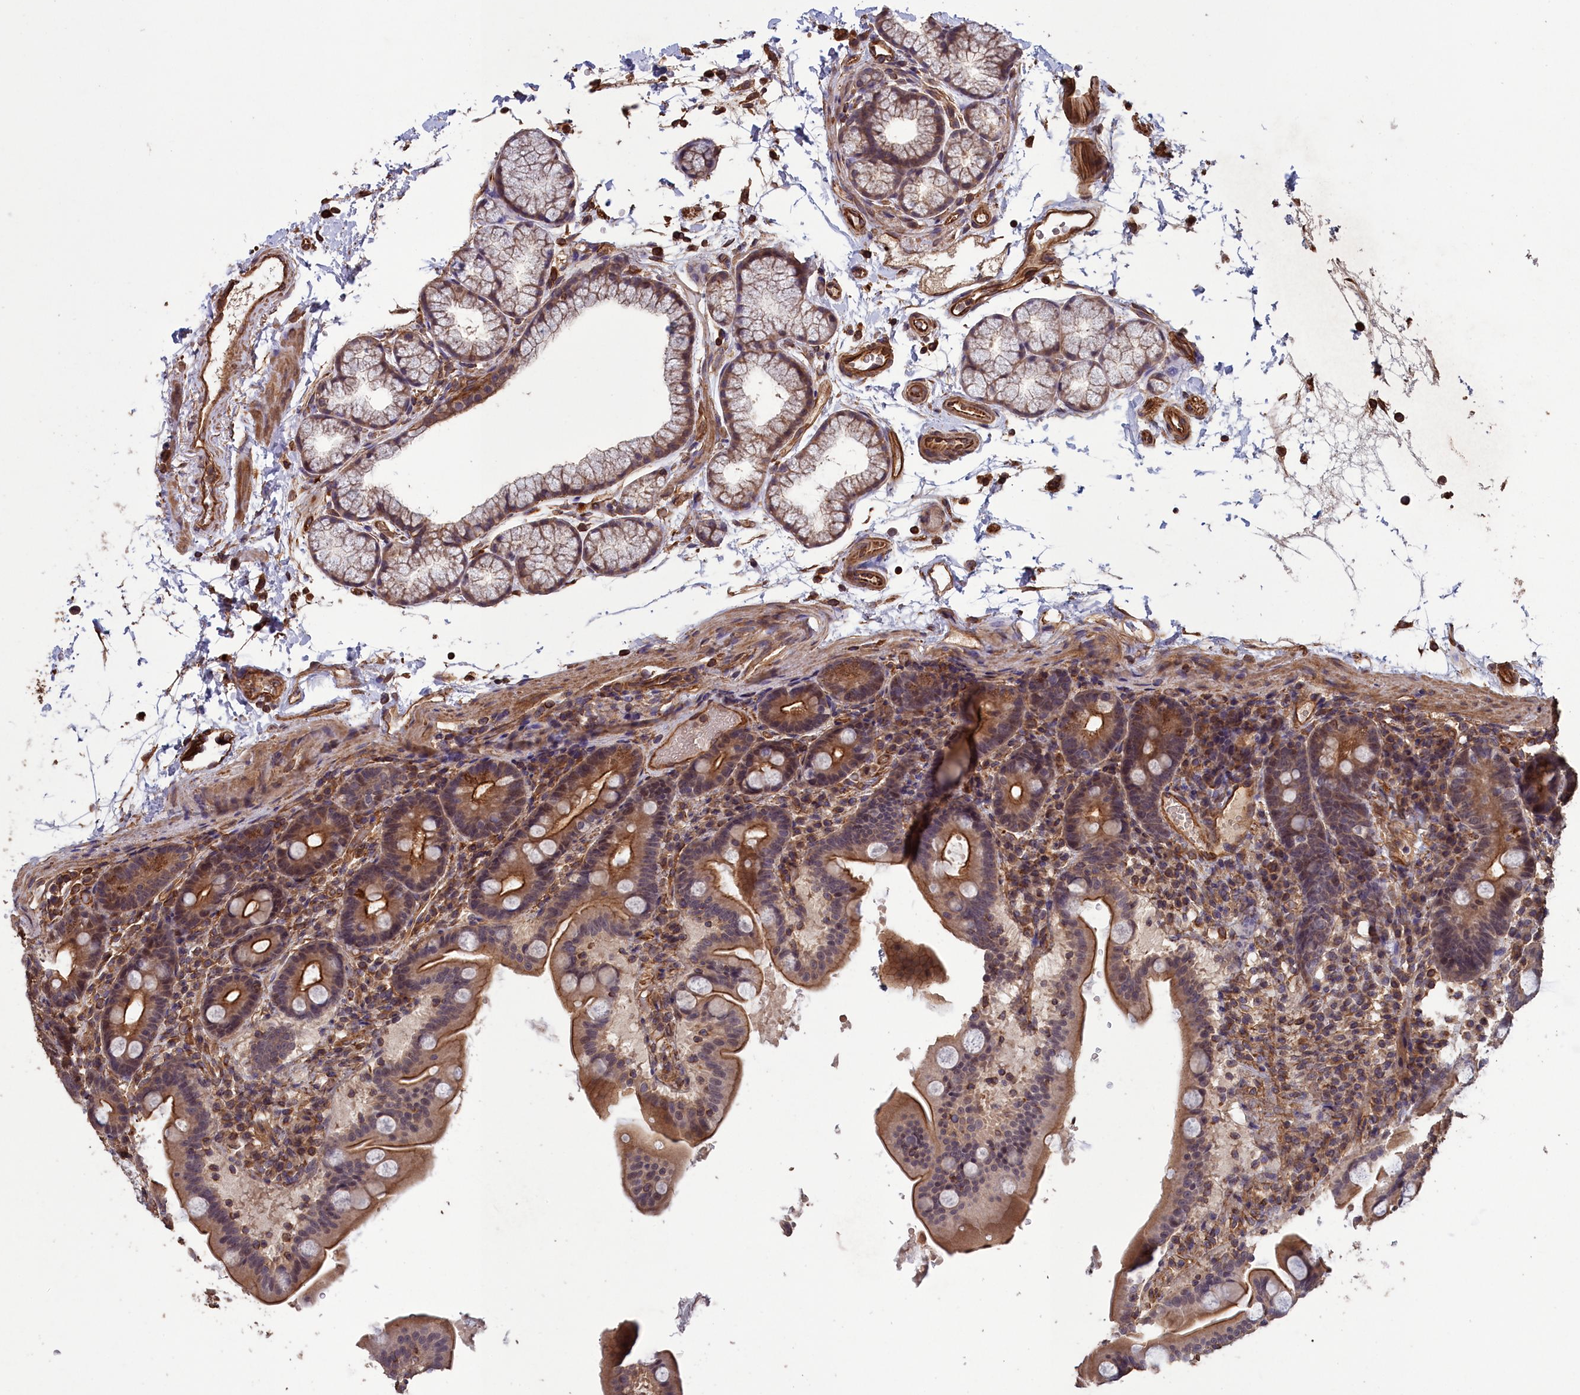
{"staining": {"intensity": "moderate", "quantity": "25%-75%", "location": "cytoplasmic/membranous,nuclear"}, "tissue": "duodenum", "cell_type": "Glandular cells", "image_type": "normal", "snomed": [{"axis": "morphology", "description": "Normal tissue, NOS"}, {"axis": "topography", "description": "Duodenum"}], "caption": "Immunohistochemistry (IHC) image of normal duodenum: duodenum stained using IHC shows medium levels of moderate protein expression localized specifically in the cytoplasmic/membranous,nuclear of glandular cells, appearing as a cytoplasmic/membranous,nuclear brown color.", "gene": "DAPK3", "patient": {"sex": "male", "age": 54}}